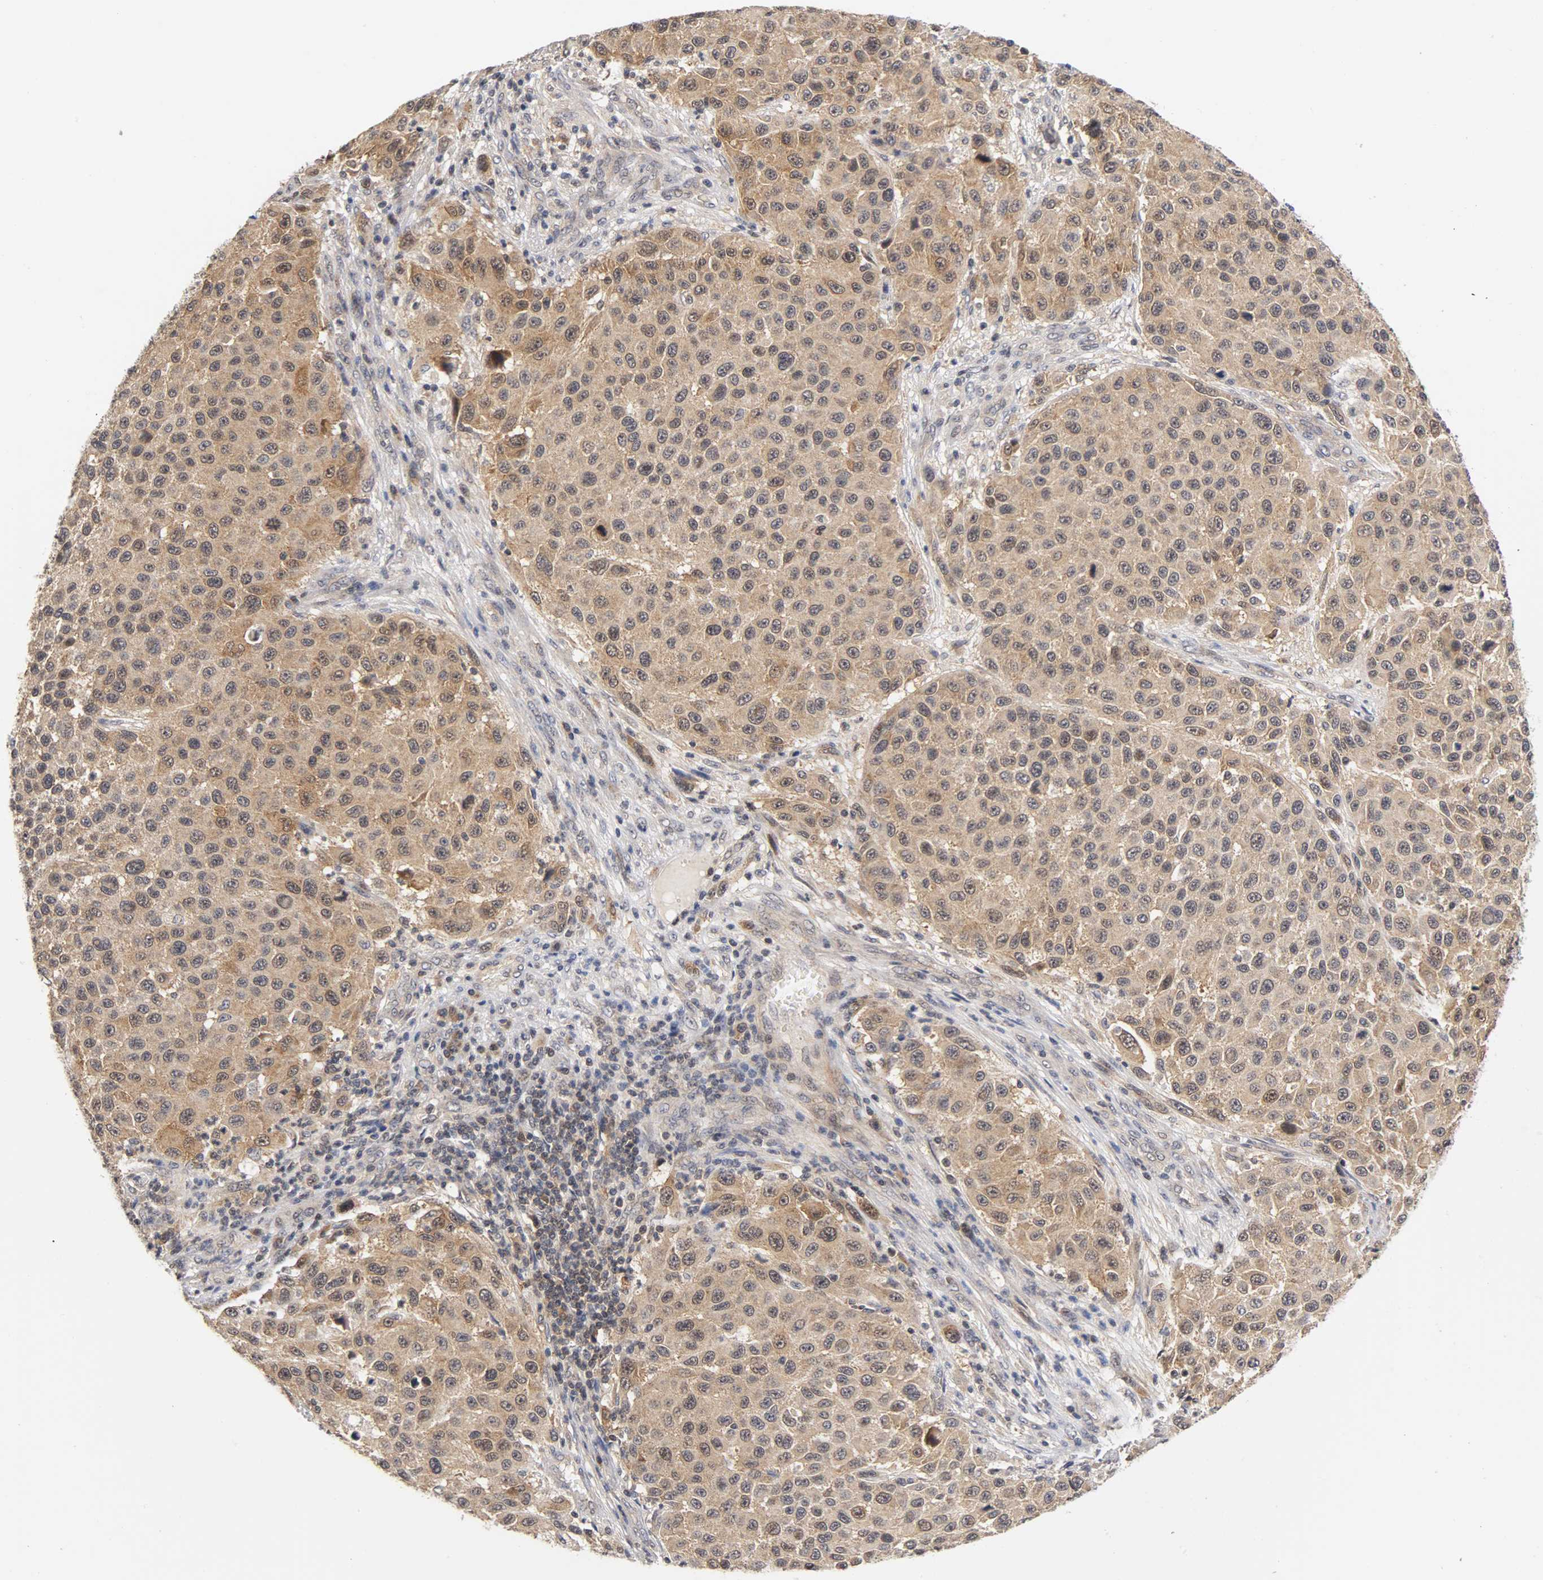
{"staining": {"intensity": "moderate", "quantity": ">75%", "location": "cytoplasmic/membranous,nuclear"}, "tissue": "melanoma", "cell_type": "Tumor cells", "image_type": "cancer", "snomed": [{"axis": "morphology", "description": "Malignant melanoma, Metastatic site"}, {"axis": "topography", "description": "Lymph node"}], "caption": "This photomicrograph shows immunohistochemistry staining of malignant melanoma (metastatic site), with medium moderate cytoplasmic/membranous and nuclear staining in about >75% of tumor cells.", "gene": "UBE2M", "patient": {"sex": "male", "age": 61}}